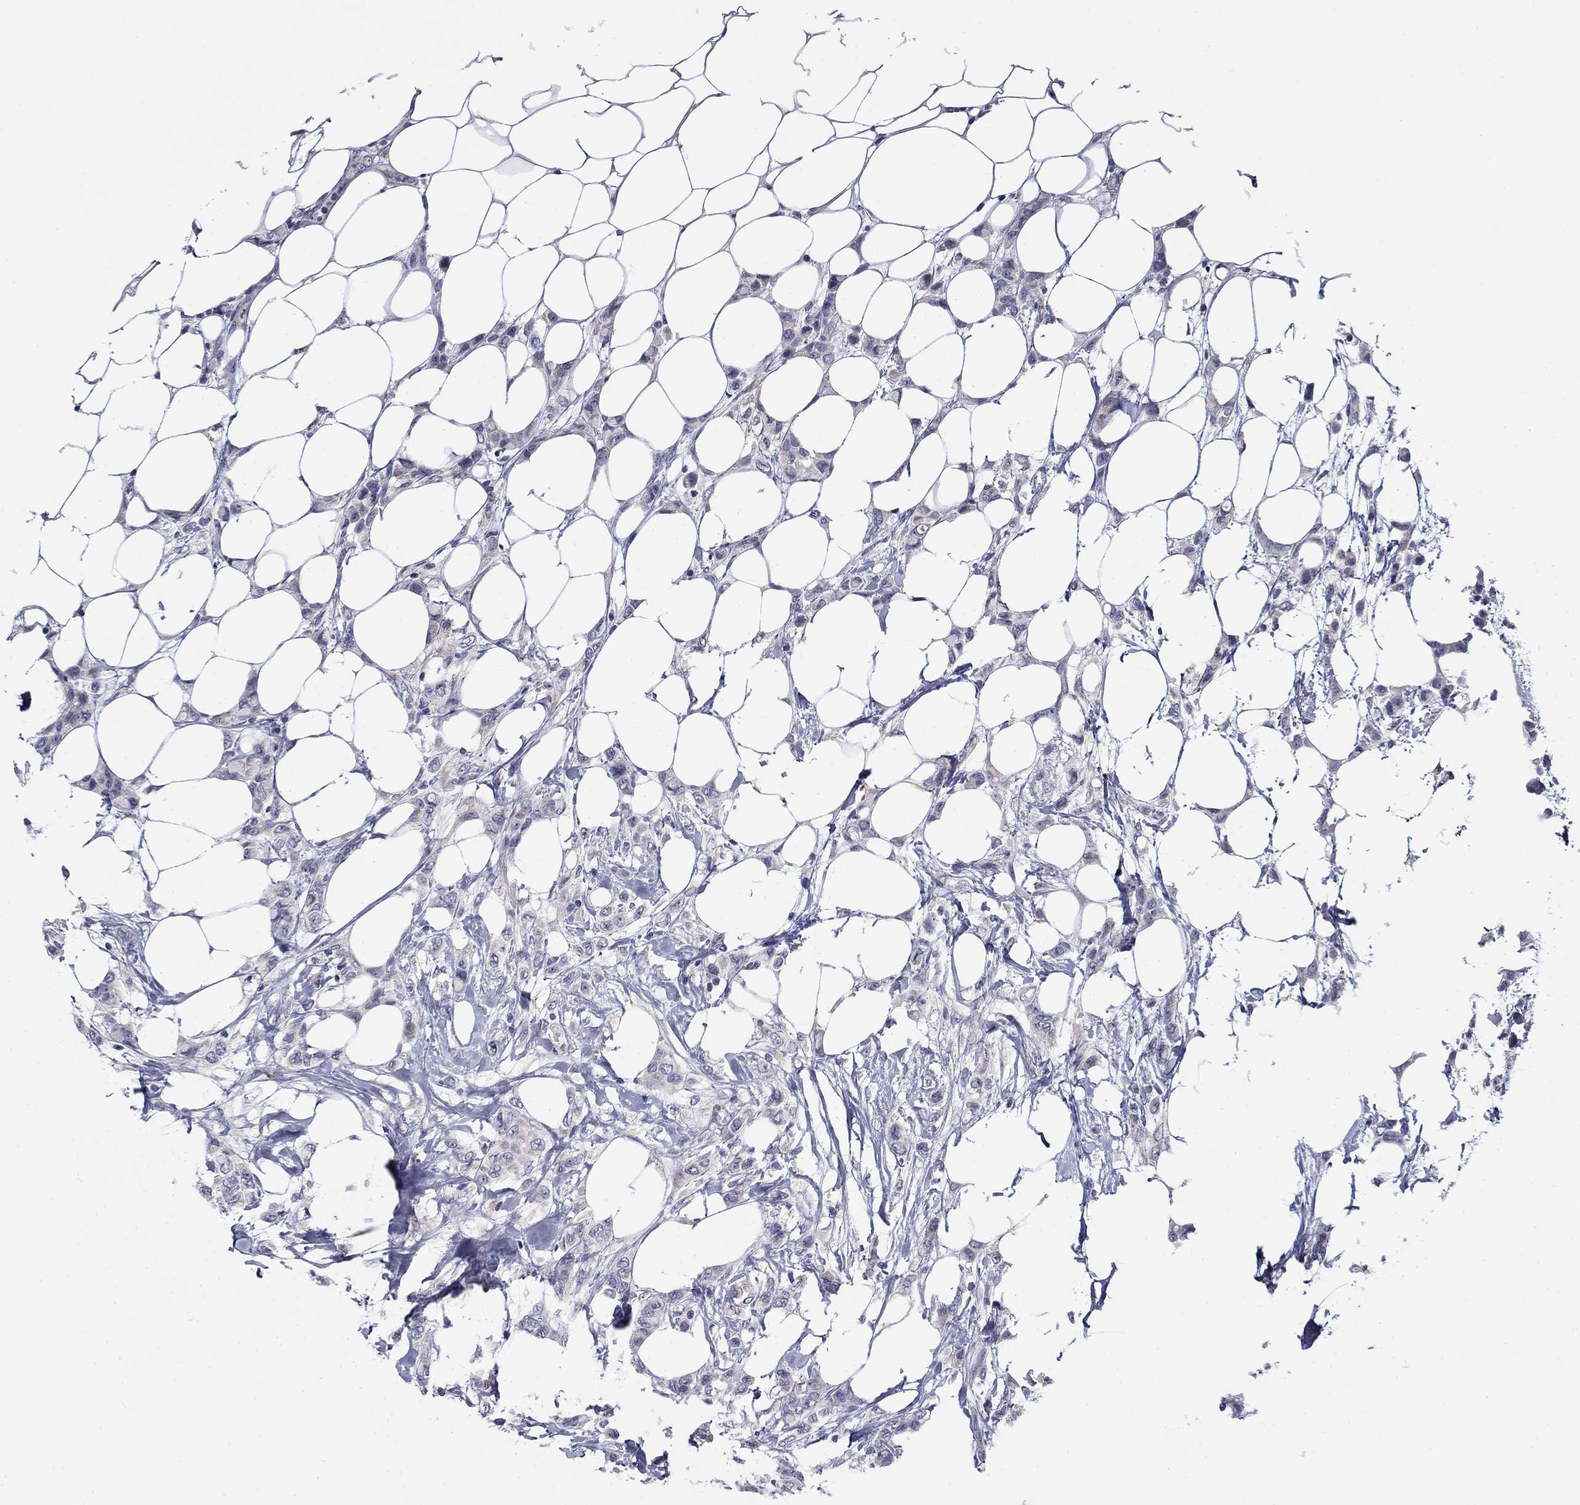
{"staining": {"intensity": "negative", "quantity": "none", "location": "none"}, "tissue": "breast cancer", "cell_type": "Tumor cells", "image_type": "cancer", "snomed": [{"axis": "morphology", "description": "Lobular carcinoma"}, {"axis": "topography", "description": "Breast"}], "caption": "Immunohistochemical staining of human lobular carcinoma (breast) demonstrates no significant positivity in tumor cells.", "gene": "SPATA7", "patient": {"sex": "female", "age": 66}}